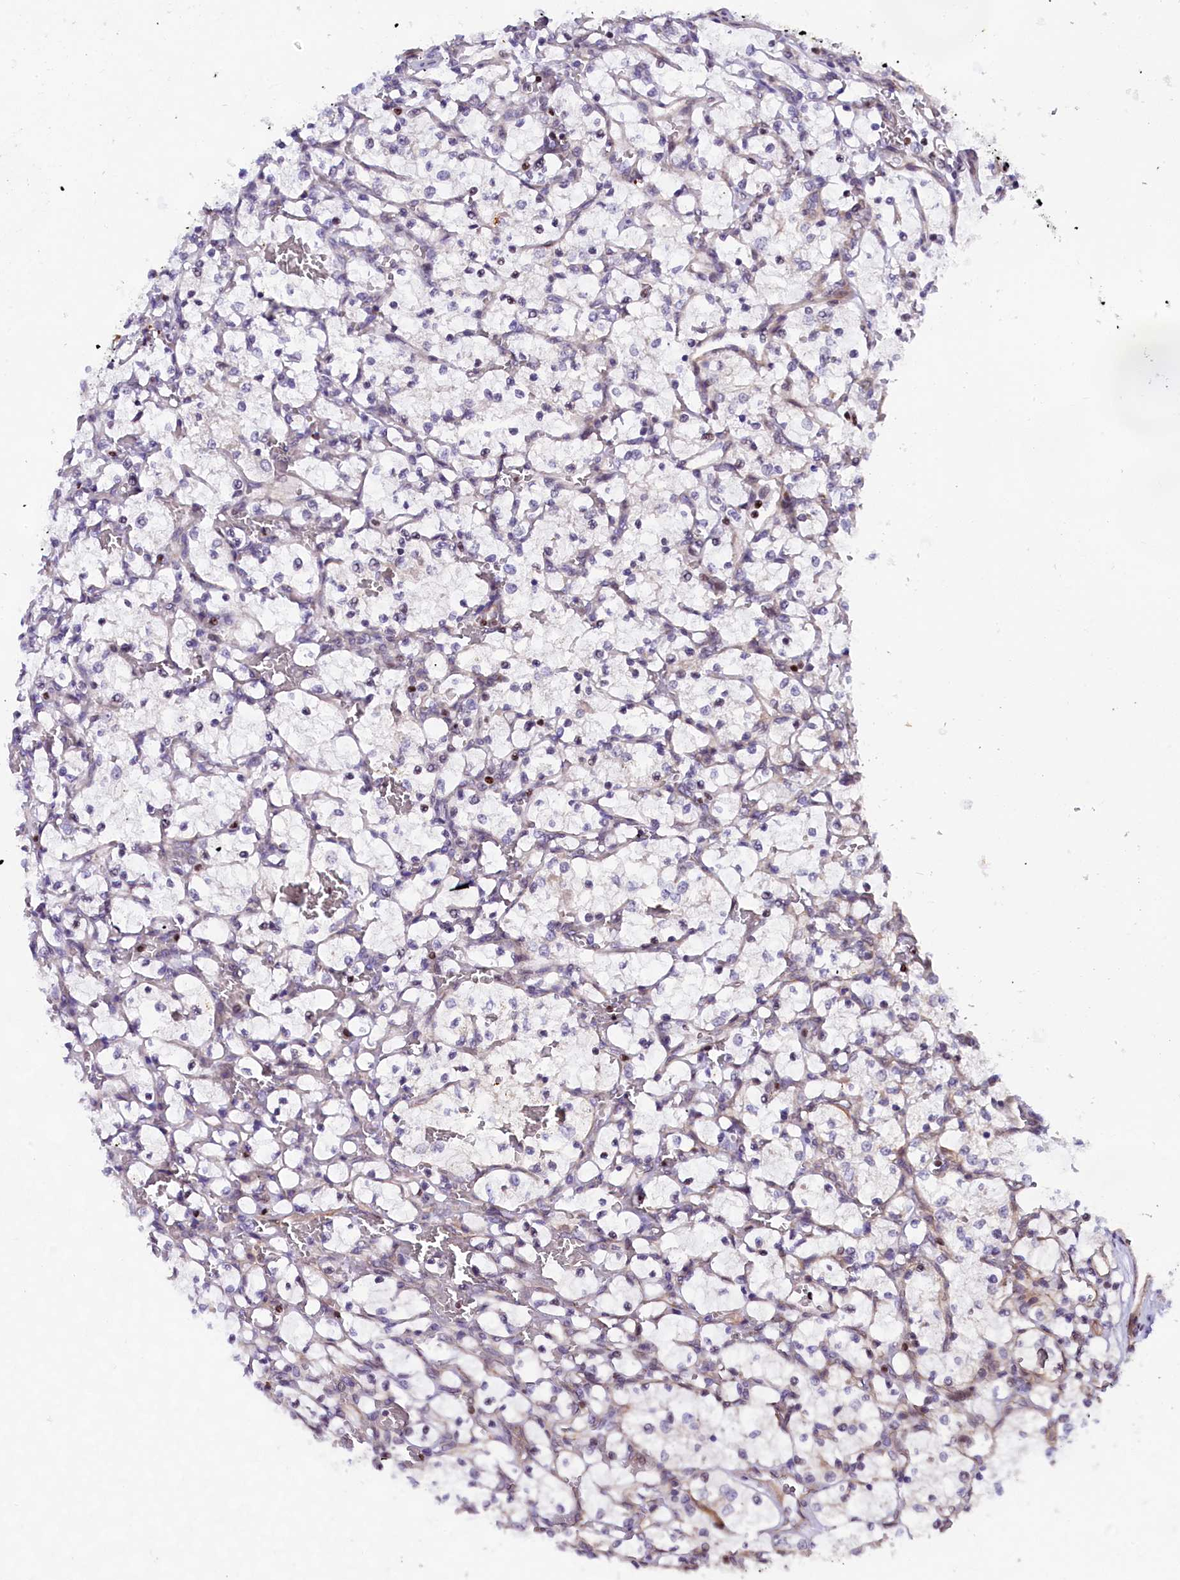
{"staining": {"intensity": "negative", "quantity": "none", "location": "none"}, "tissue": "renal cancer", "cell_type": "Tumor cells", "image_type": "cancer", "snomed": [{"axis": "morphology", "description": "Adenocarcinoma, NOS"}, {"axis": "topography", "description": "Kidney"}], "caption": "IHC of adenocarcinoma (renal) shows no staining in tumor cells.", "gene": "SP4", "patient": {"sex": "female", "age": 69}}